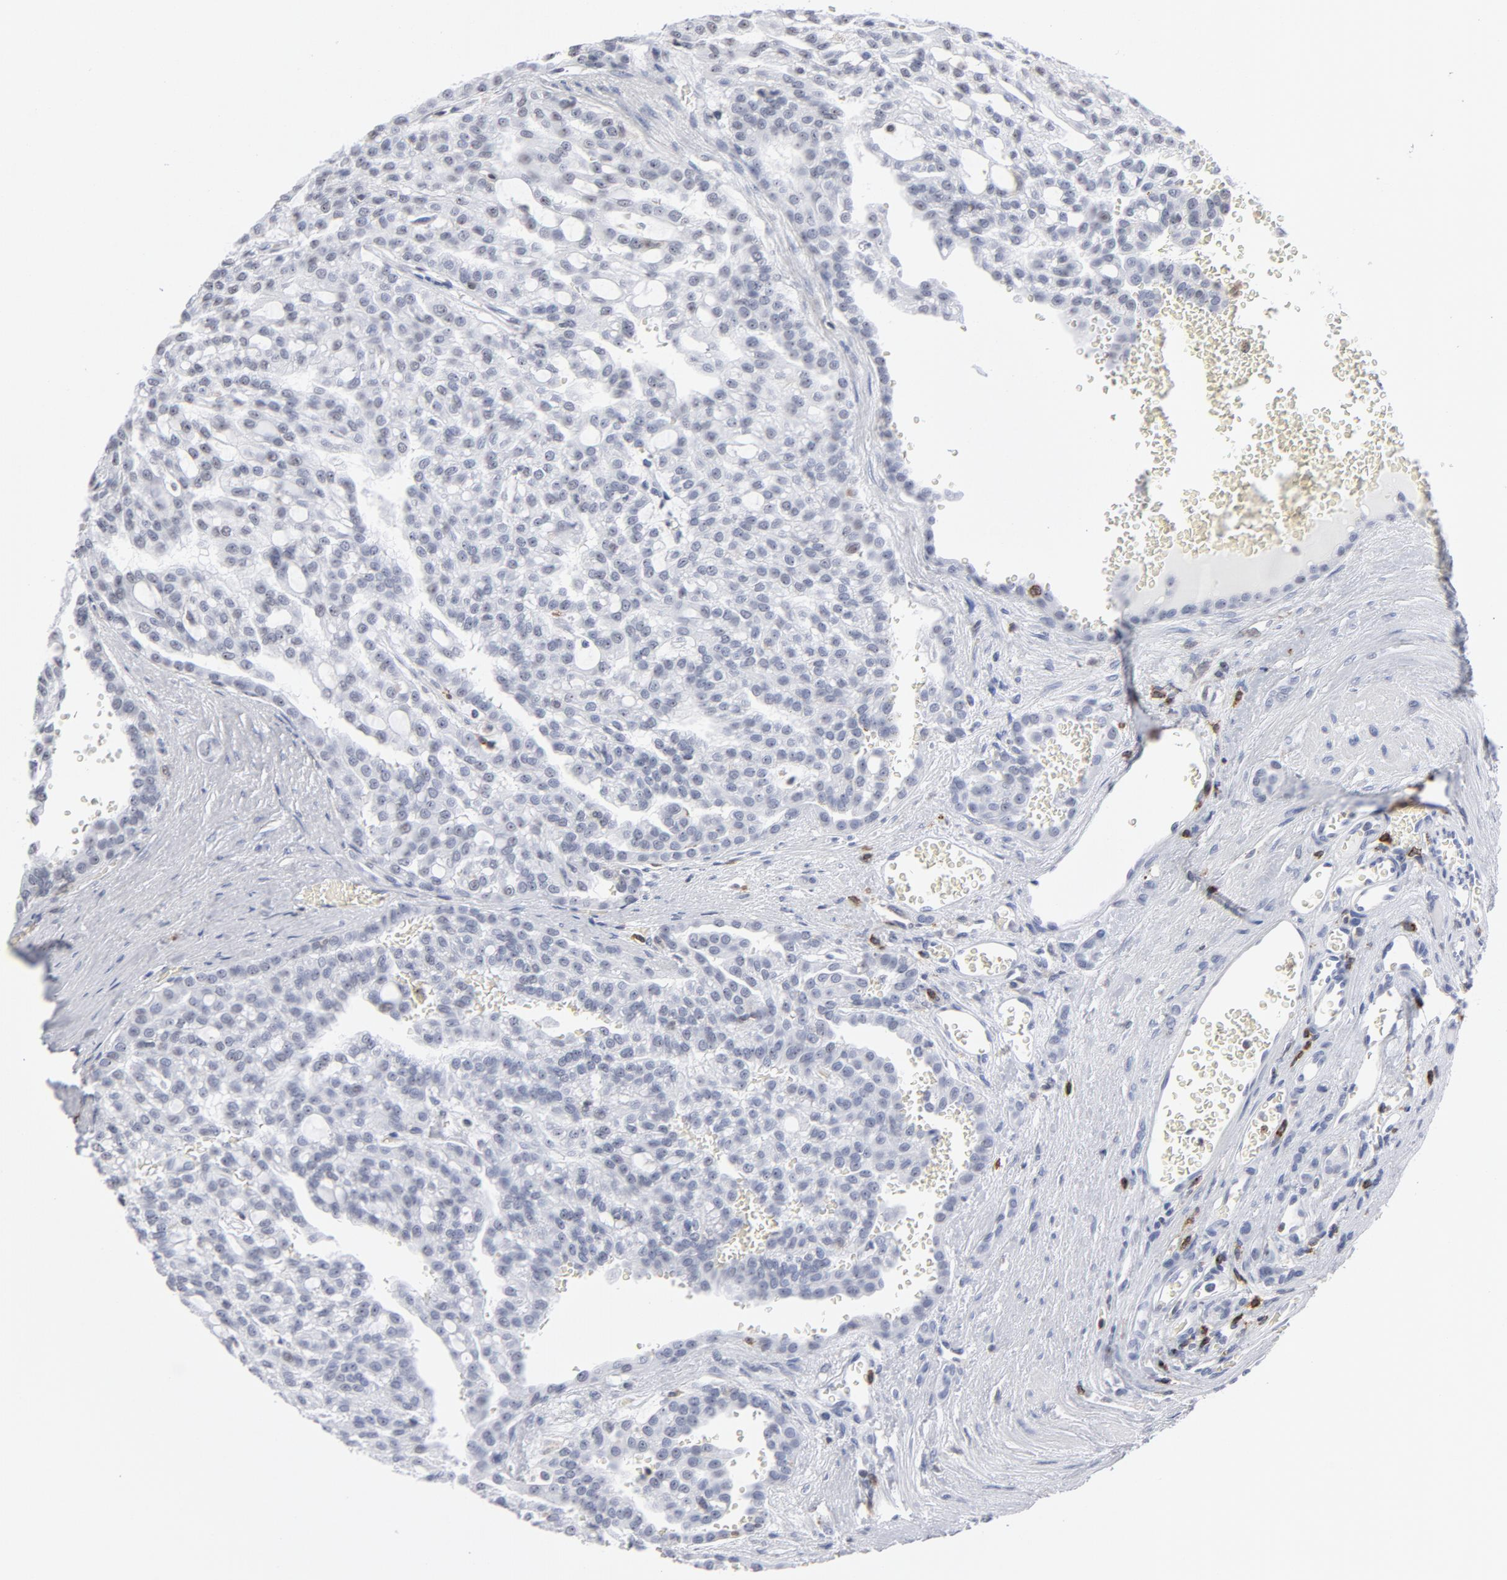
{"staining": {"intensity": "negative", "quantity": "none", "location": "none"}, "tissue": "renal cancer", "cell_type": "Tumor cells", "image_type": "cancer", "snomed": [{"axis": "morphology", "description": "Adenocarcinoma, NOS"}, {"axis": "topography", "description": "Kidney"}], "caption": "The immunohistochemistry image has no significant staining in tumor cells of adenocarcinoma (renal) tissue.", "gene": "CD2", "patient": {"sex": "male", "age": 63}}